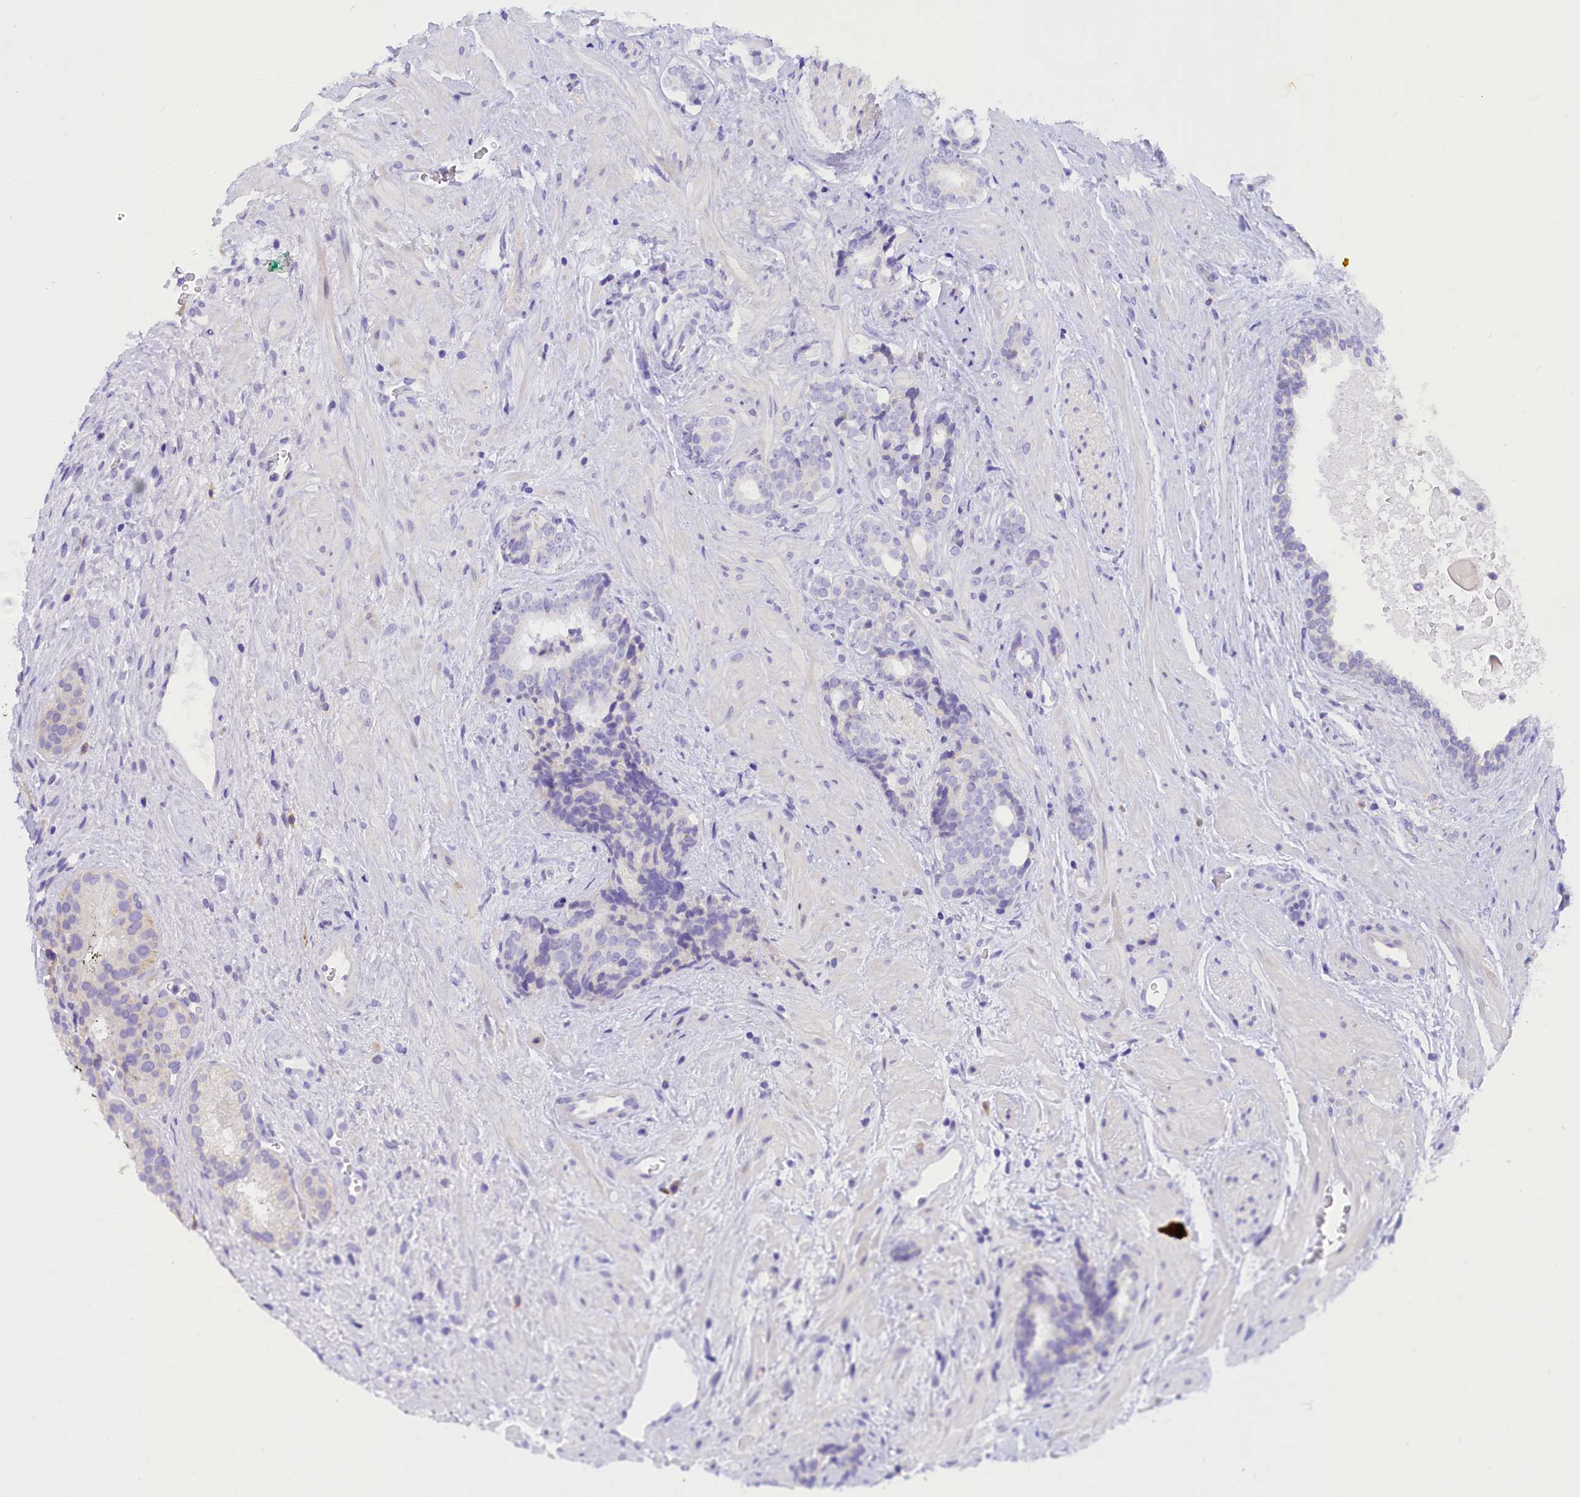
{"staining": {"intensity": "negative", "quantity": "none", "location": "none"}, "tissue": "prostate cancer", "cell_type": "Tumor cells", "image_type": "cancer", "snomed": [{"axis": "morphology", "description": "Adenocarcinoma, High grade"}, {"axis": "topography", "description": "Prostate"}], "caption": "An IHC photomicrograph of prostate adenocarcinoma (high-grade) is shown. There is no staining in tumor cells of prostate adenocarcinoma (high-grade).", "gene": "COL6A5", "patient": {"sex": "male", "age": 56}}